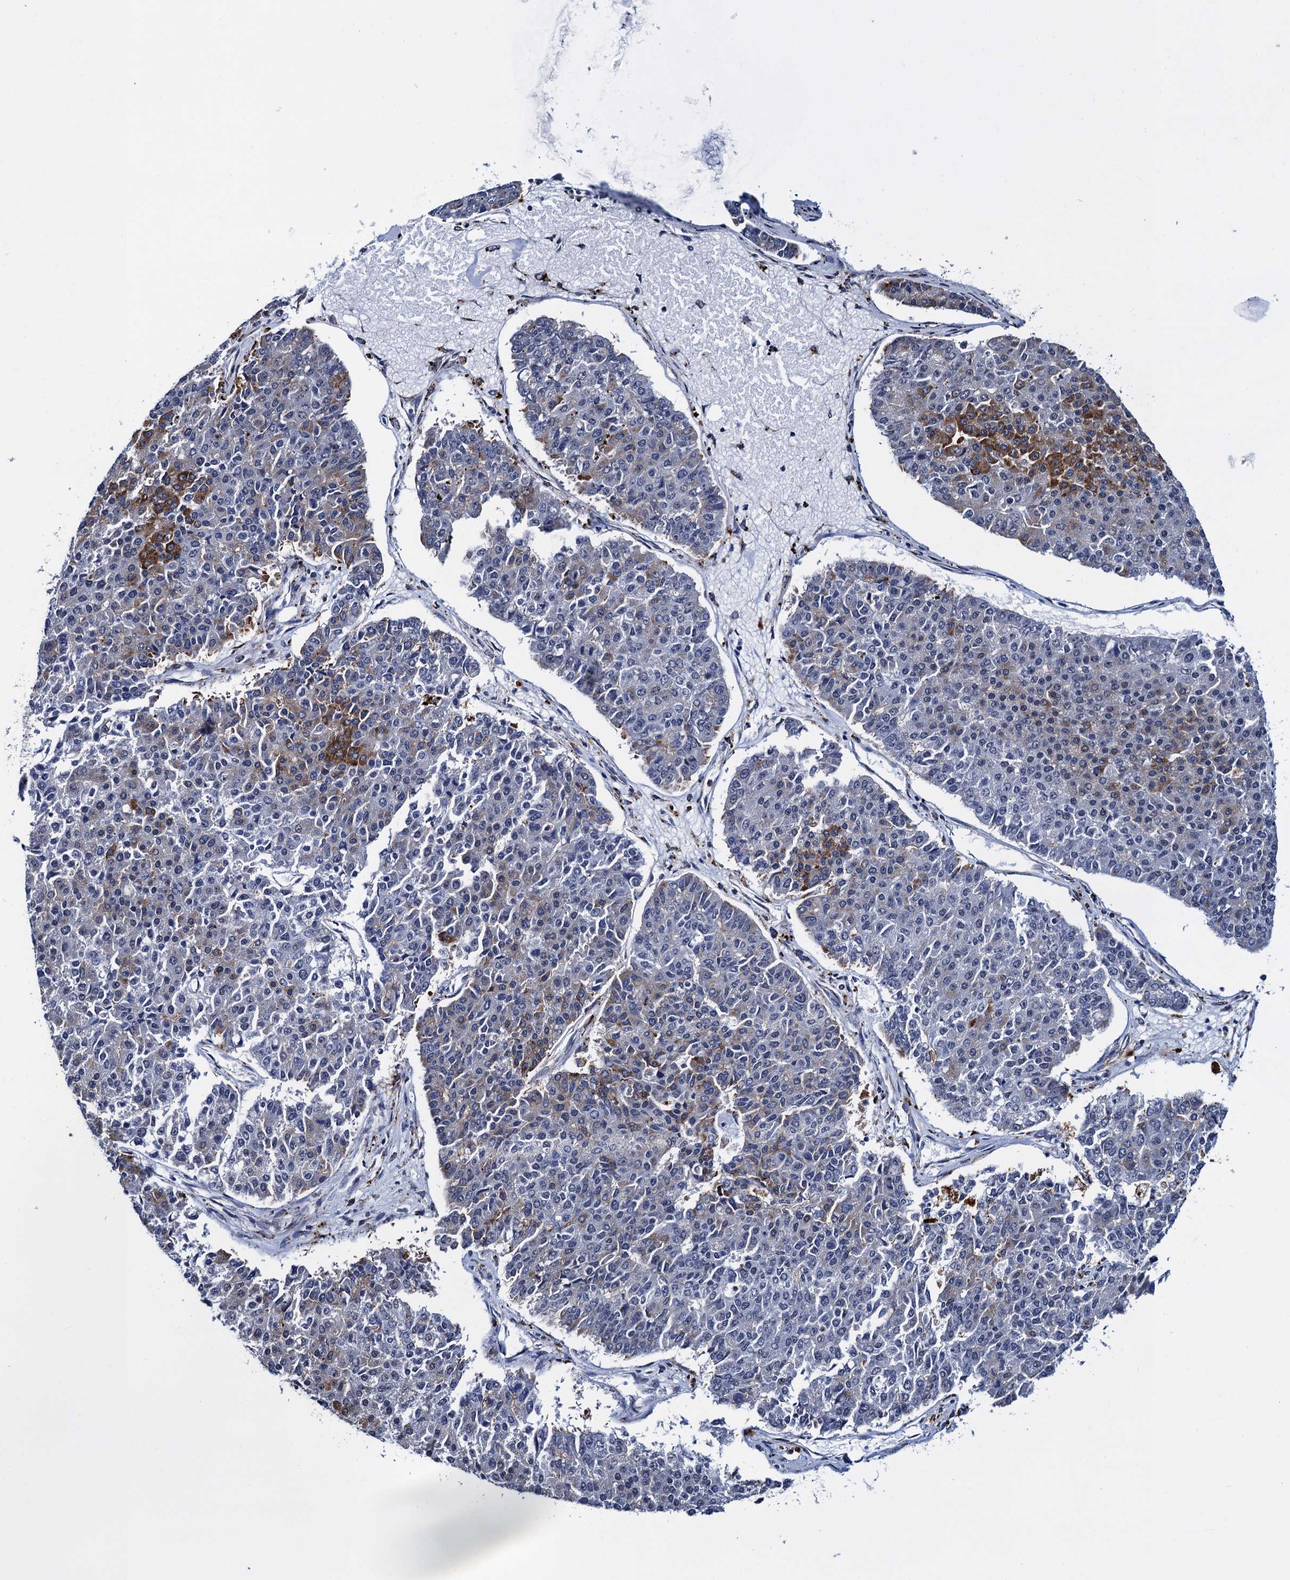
{"staining": {"intensity": "strong", "quantity": "<25%", "location": "cytoplasmic/membranous"}, "tissue": "pancreatic cancer", "cell_type": "Tumor cells", "image_type": "cancer", "snomed": [{"axis": "morphology", "description": "Adenocarcinoma, NOS"}, {"axis": "topography", "description": "Pancreas"}], "caption": "The photomicrograph exhibits staining of pancreatic cancer, revealing strong cytoplasmic/membranous protein expression (brown color) within tumor cells.", "gene": "SLC7A10", "patient": {"sex": "male", "age": 50}}